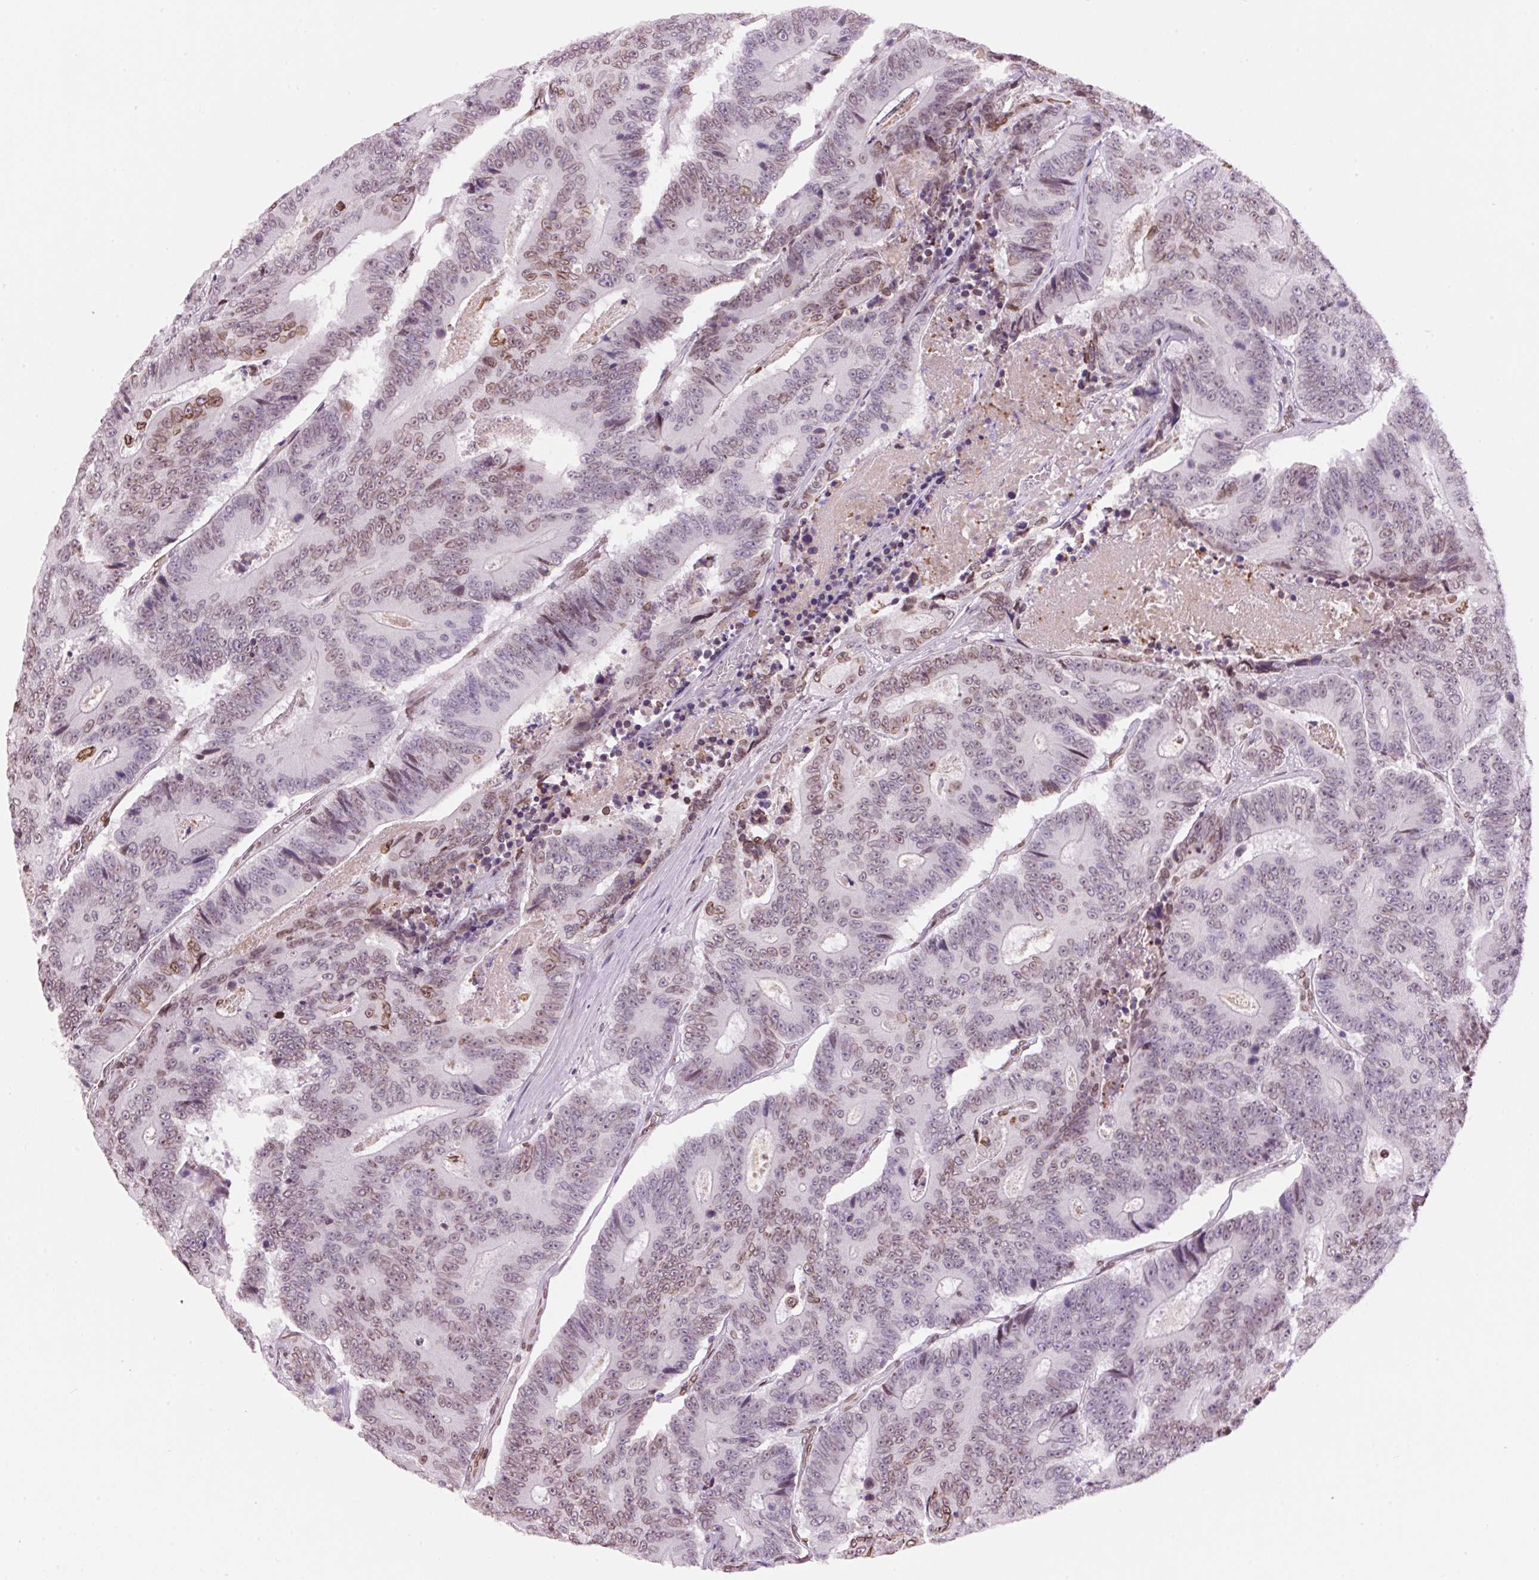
{"staining": {"intensity": "weak", "quantity": "25%-75%", "location": "cytoplasmic/membranous,nuclear"}, "tissue": "colorectal cancer", "cell_type": "Tumor cells", "image_type": "cancer", "snomed": [{"axis": "morphology", "description": "Adenocarcinoma, NOS"}, {"axis": "topography", "description": "Colon"}], "caption": "Immunohistochemical staining of colorectal cancer (adenocarcinoma) exhibits weak cytoplasmic/membranous and nuclear protein positivity in about 25%-75% of tumor cells.", "gene": "ZNF224", "patient": {"sex": "male", "age": 83}}